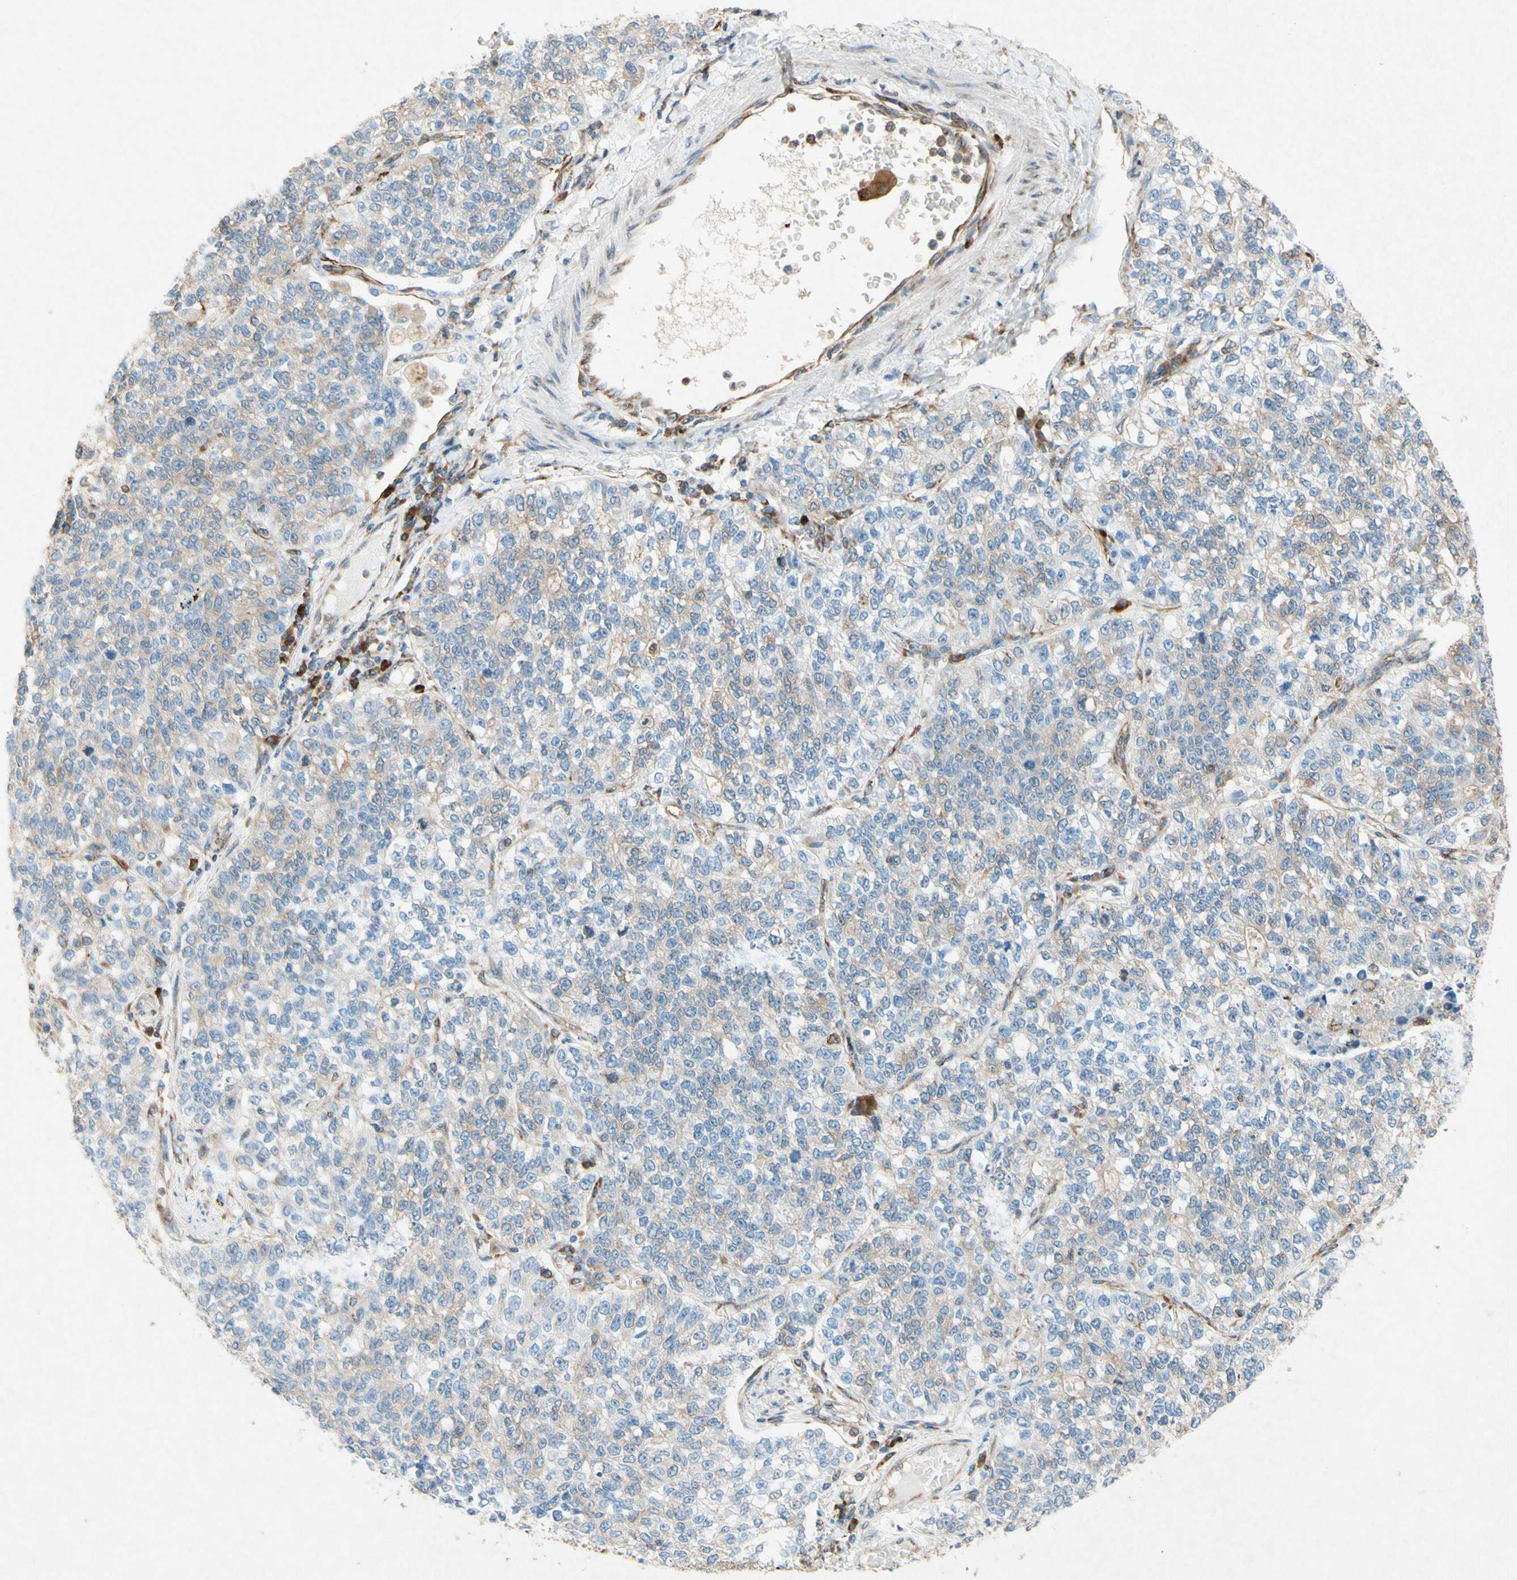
{"staining": {"intensity": "weak", "quantity": ">75%", "location": "cytoplasmic/membranous"}, "tissue": "lung cancer", "cell_type": "Tumor cells", "image_type": "cancer", "snomed": [{"axis": "morphology", "description": "Adenocarcinoma, NOS"}, {"axis": "topography", "description": "Lung"}], "caption": "Lung adenocarcinoma was stained to show a protein in brown. There is low levels of weak cytoplasmic/membranous staining in about >75% of tumor cells.", "gene": "PABPC1", "patient": {"sex": "male", "age": 49}}